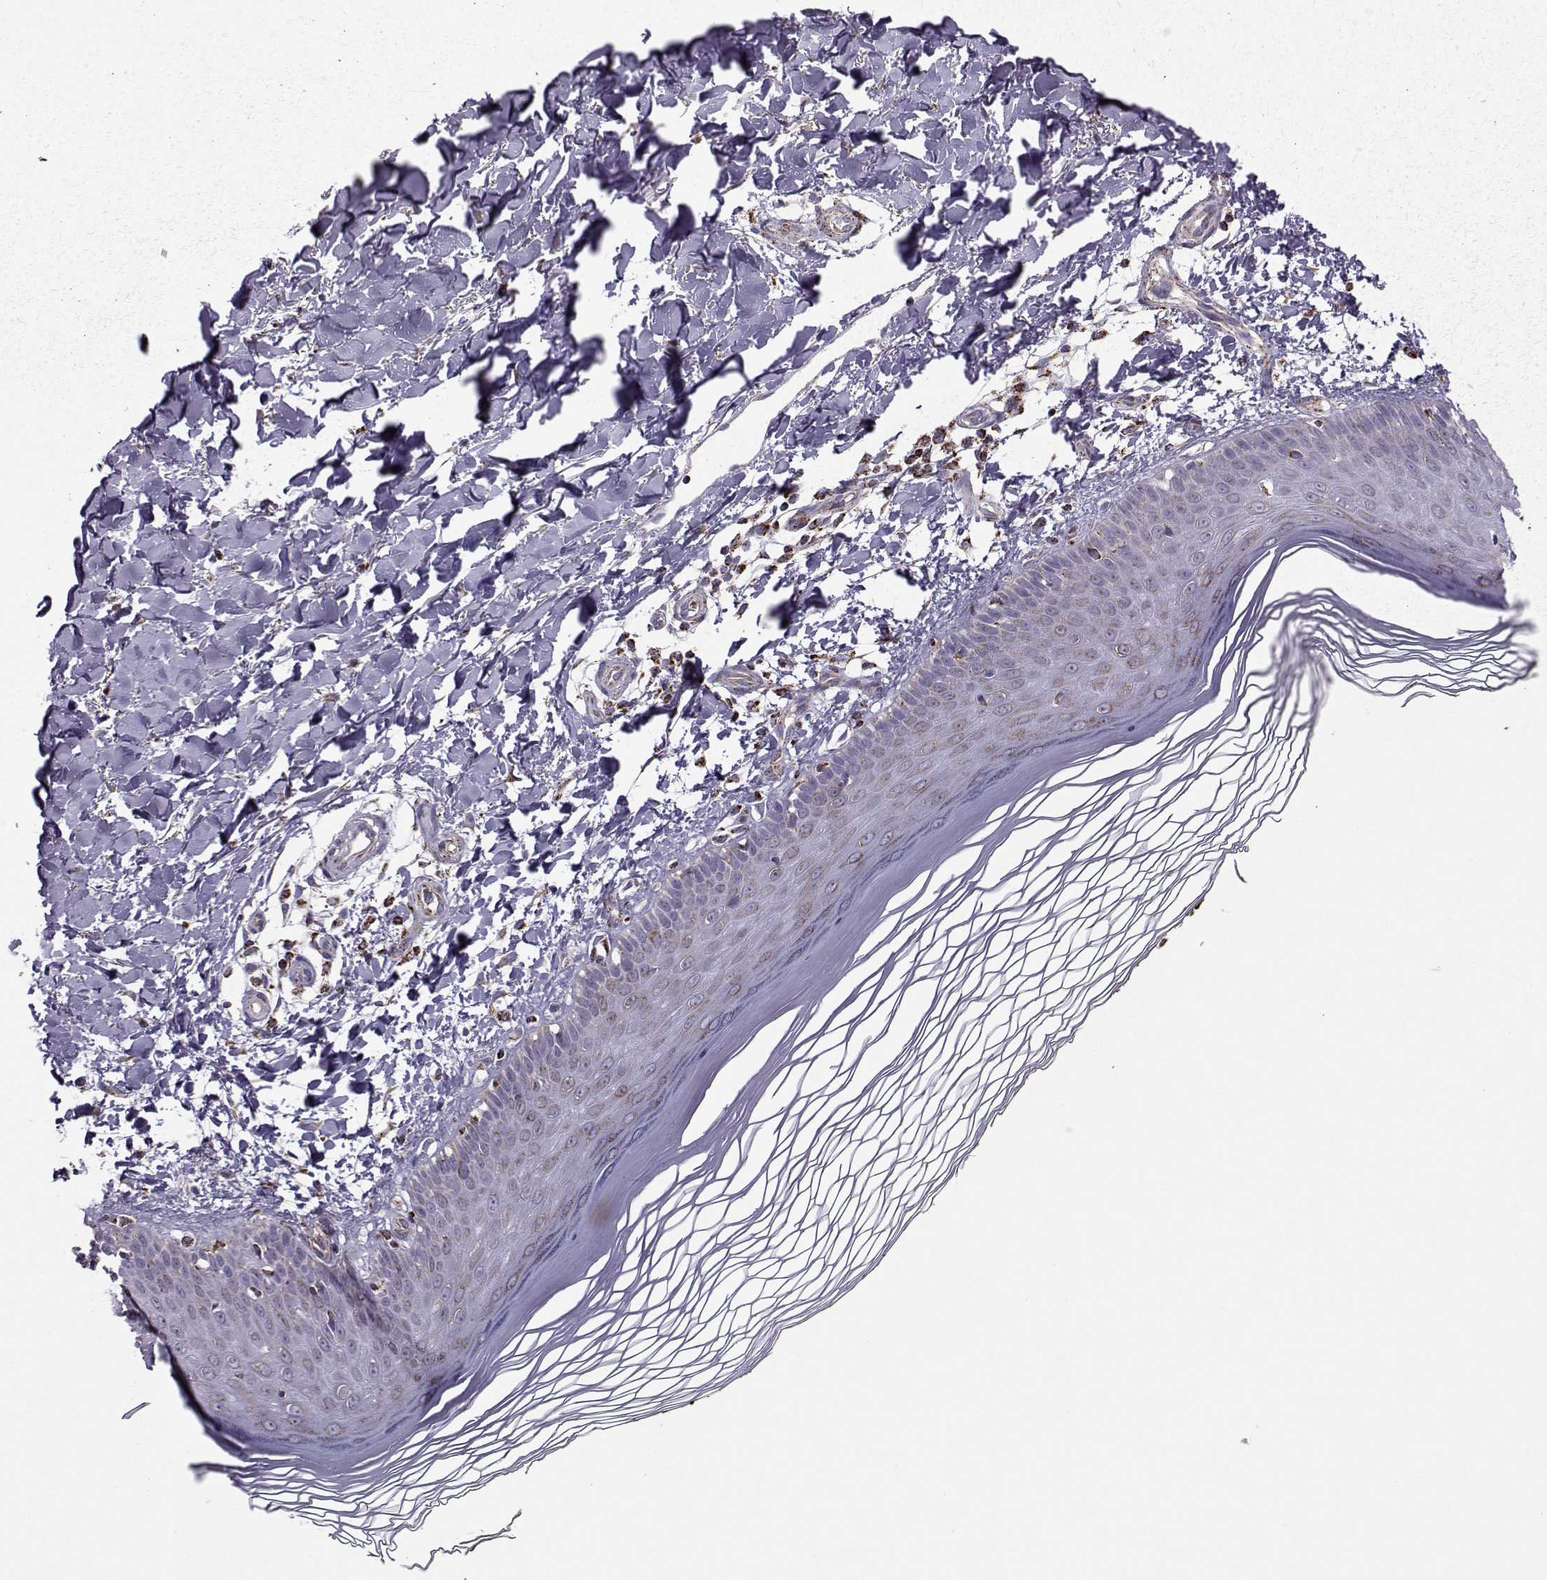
{"staining": {"intensity": "strong", "quantity": "25%-75%", "location": "cytoplasmic/membranous"}, "tissue": "skin", "cell_type": "Fibroblasts", "image_type": "normal", "snomed": [{"axis": "morphology", "description": "Normal tissue, NOS"}, {"axis": "topography", "description": "Skin"}], "caption": "IHC (DAB (3,3'-diaminobenzidine)) staining of unremarkable skin exhibits strong cytoplasmic/membranous protein expression in about 25%-75% of fibroblasts. (DAB = brown stain, brightfield microscopy at high magnification).", "gene": "NECAB3", "patient": {"sex": "female", "age": 62}}